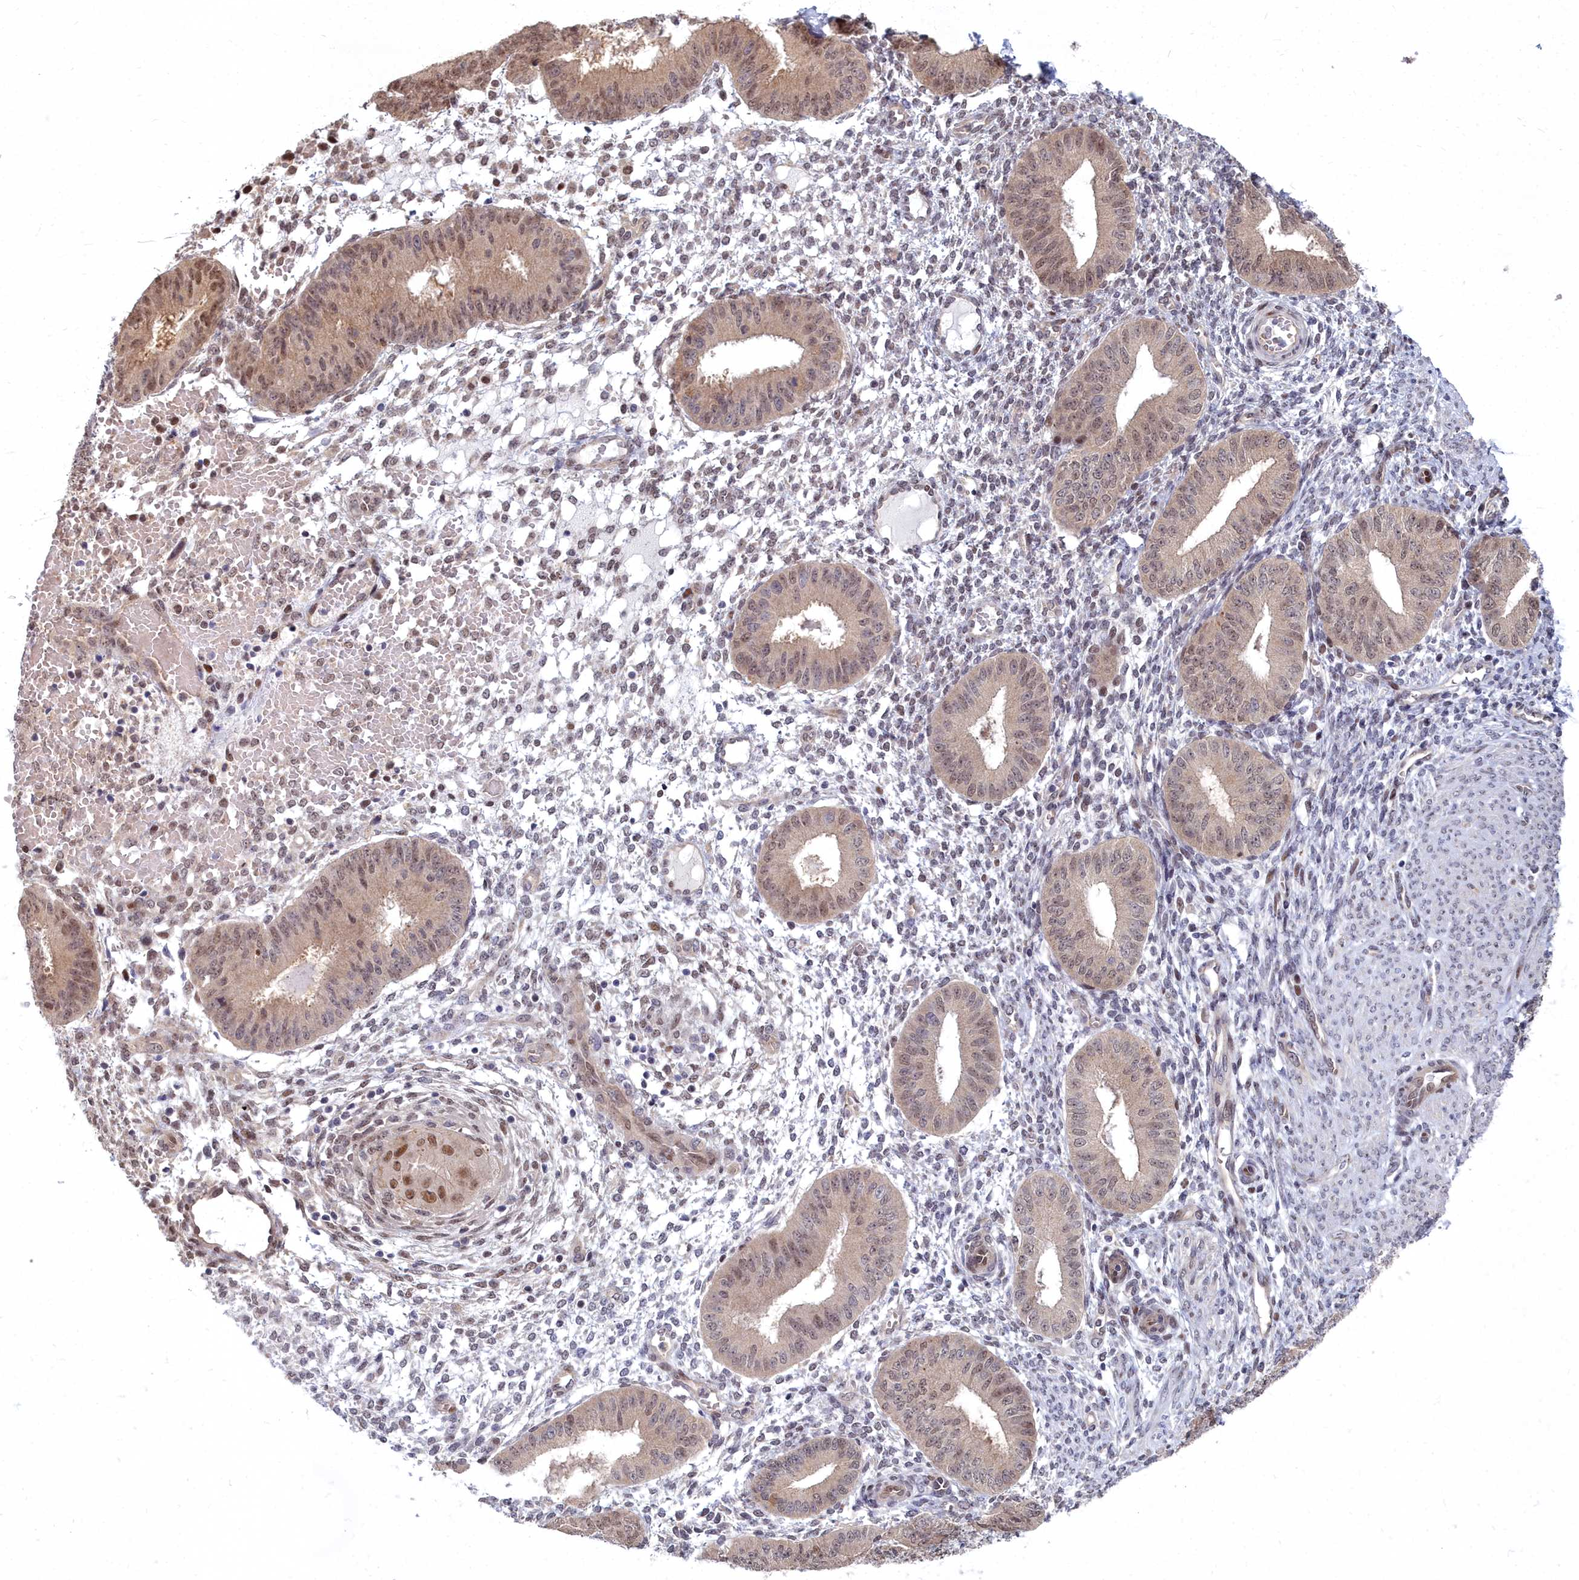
{"staining": {"intensity": "moderate", "quantity": "<25%", "location": "nuclear"}, "tissue": "endometrium", "cell_type": "Cells in endometrial stroma", "image_type": "normal", "snomed": [{"axis": "morphology", "description": "Normal tissue, NOS"}, {"axis": "topography", "description": "Endometrium"}], "caption": "Protein analysis of normal endometrium shows moderate nuclear positivity in about <25% of cells in endometrial stroma.", "gene": "RPS27A", "patient": {"sex": "female", "age": 49}}